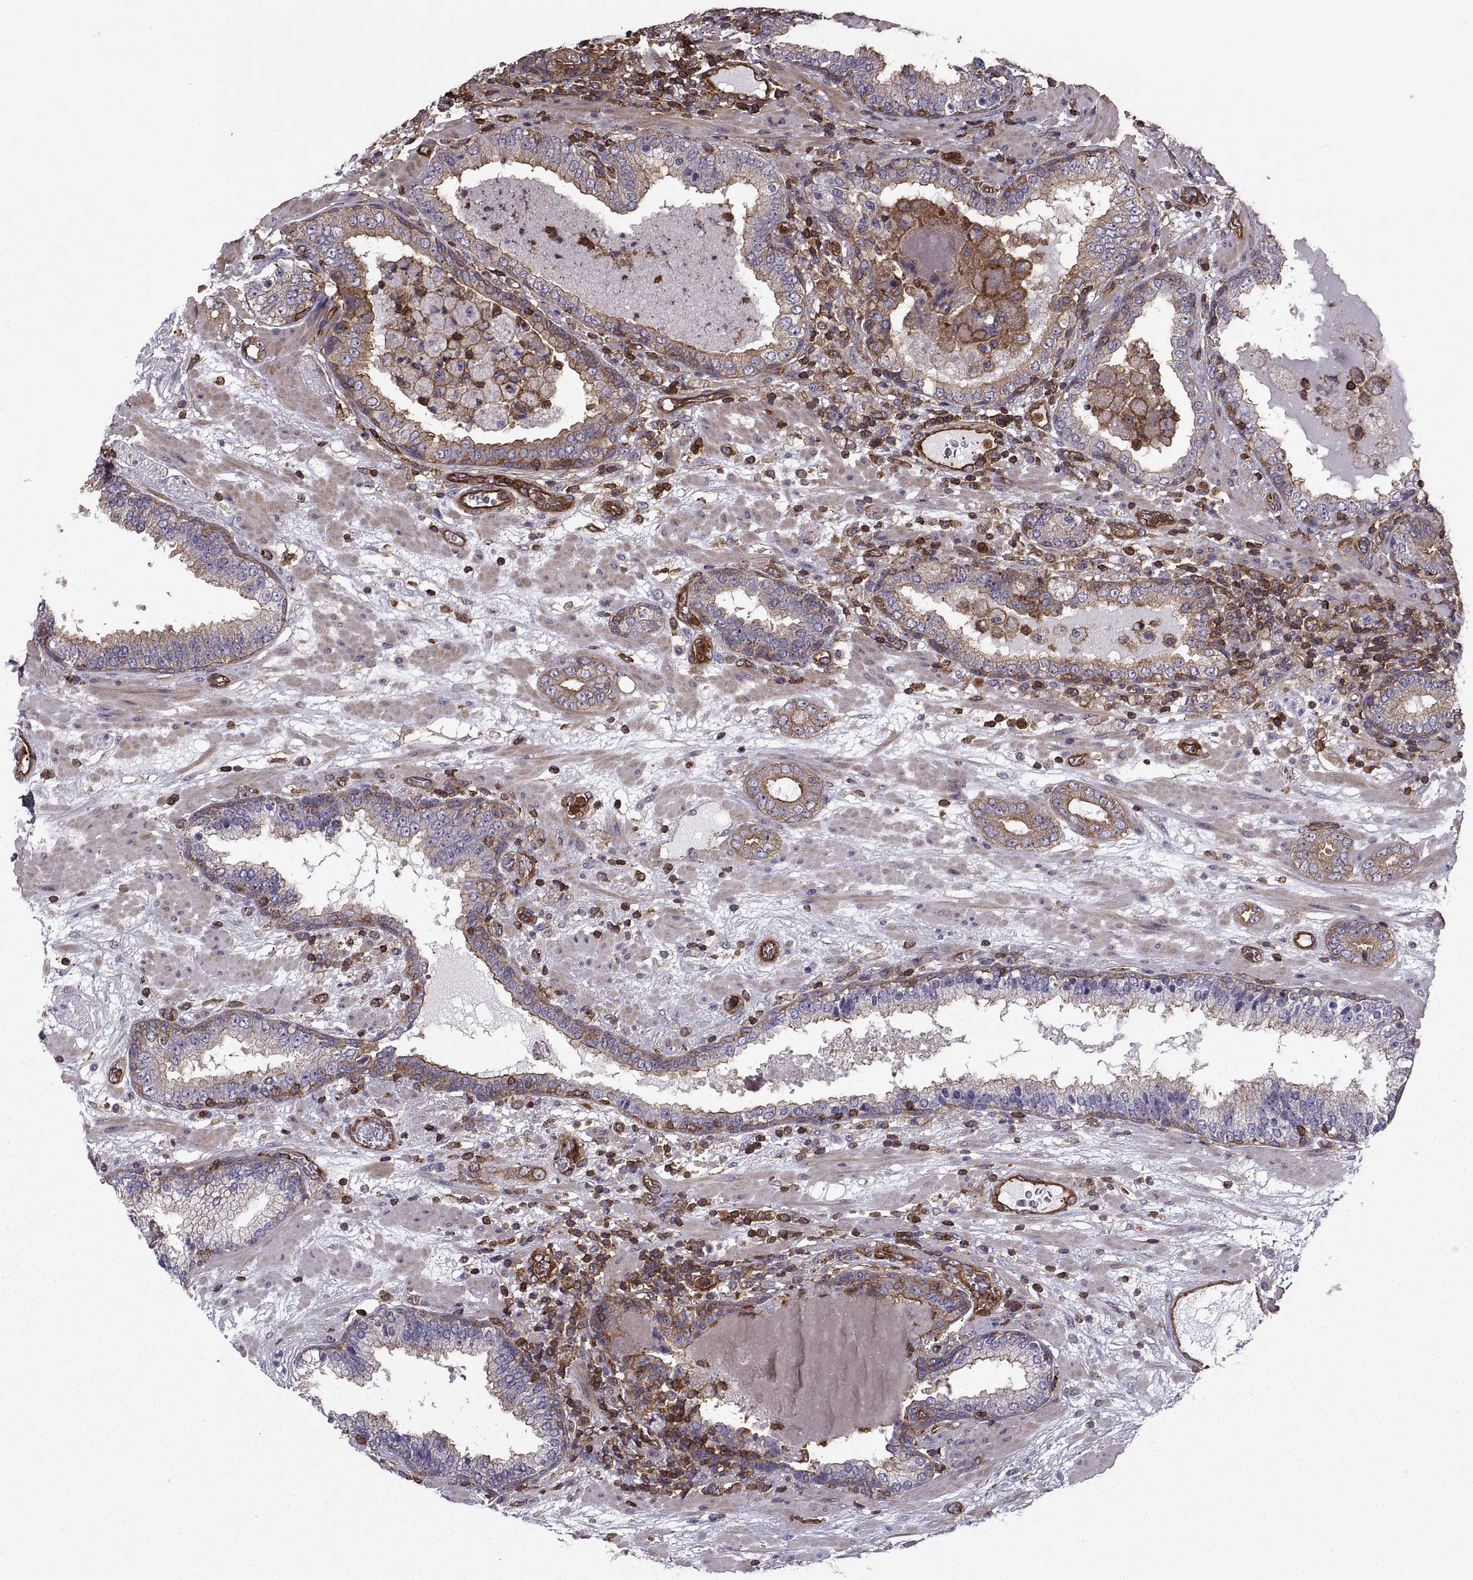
{"staining": {"intensity": "moderate", "quantity": "25%-75%", "location": "cytoplasmic/membranous"}, "tissue": "prostate cancer", "cell_type": "Tumor cells", "image_type": "cancer", "snomed": [{"axis": "morphology", "description": "Adenocarcinoma, Low grade"}, {"axis": "topography", "description": "Prostate"}], "caption": "Prostate cancer (low-grade adenocarcinoma) tissue demonstrates moderate cytoplasmic/membranous staining in about 25%-75% of tumor cells, visualized by immunohistochemistry. (DAB = brown stain, brightfield microscopy at high magnification).", "gene": "MYH9", "patient": {"sex": "male", "age": 60}}